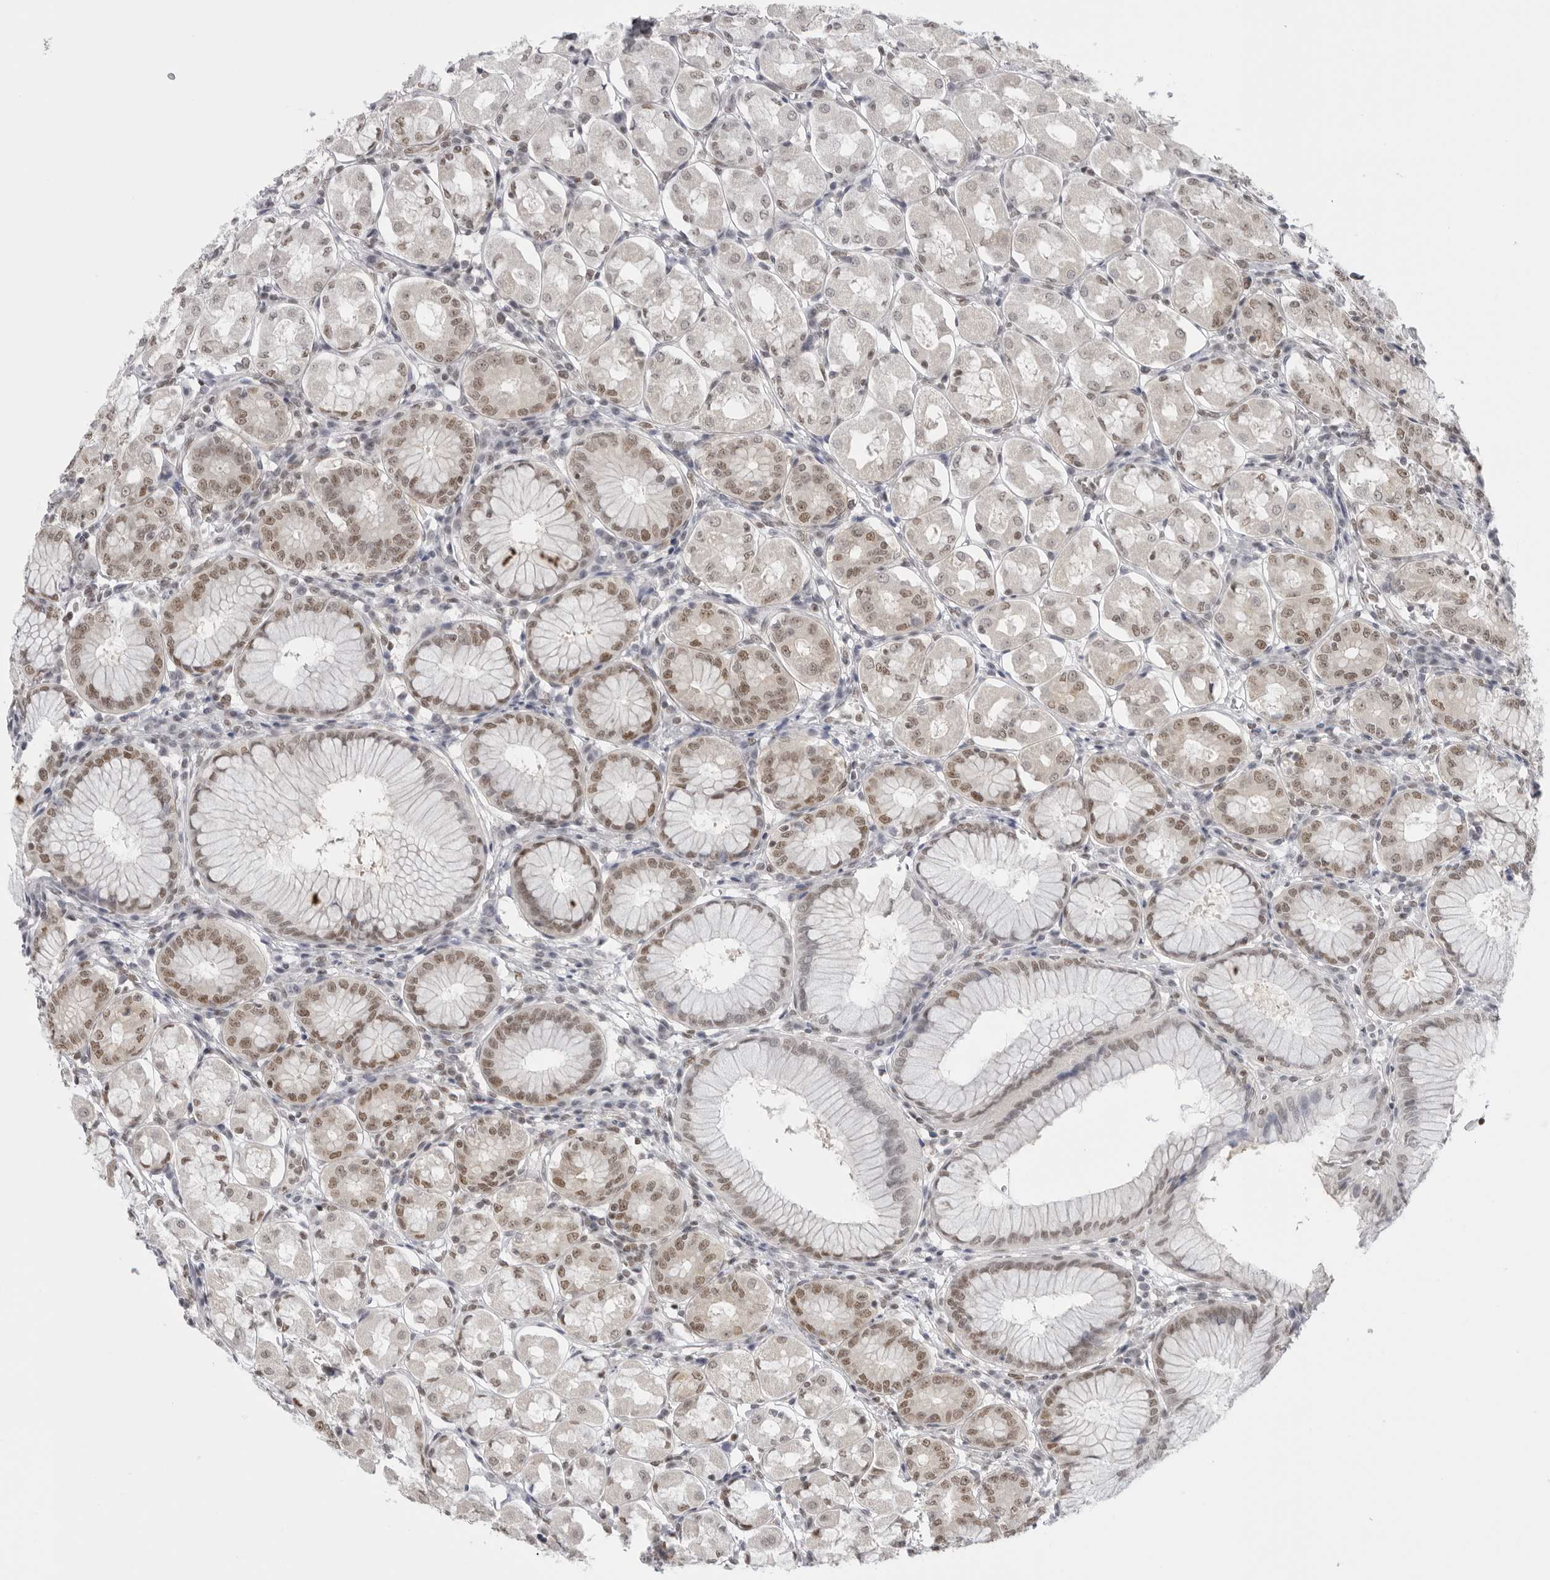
{"staining": {"intensity": "weak", "quantity": "25%-75%", "location": "cytoplasmic/membranous,nuclear"}, "tissue": "stomach", "cell_type": "Glandular cells", "image_type": "normal", "snomed": [{"axis": "morphology", "description": "Normal tissue, NOS"}, {"axis": "topography", "description": "Stomach, lower"}], "caption": "High-power microscopy captured an IHC micrograph of benign stomach, revealing weak cytoplasmic/membranous,nuclear expression in approximately 25%-75% of glandular cells.", "gene": "RPA2", "patient": {"sex": "female", "age": 56}}